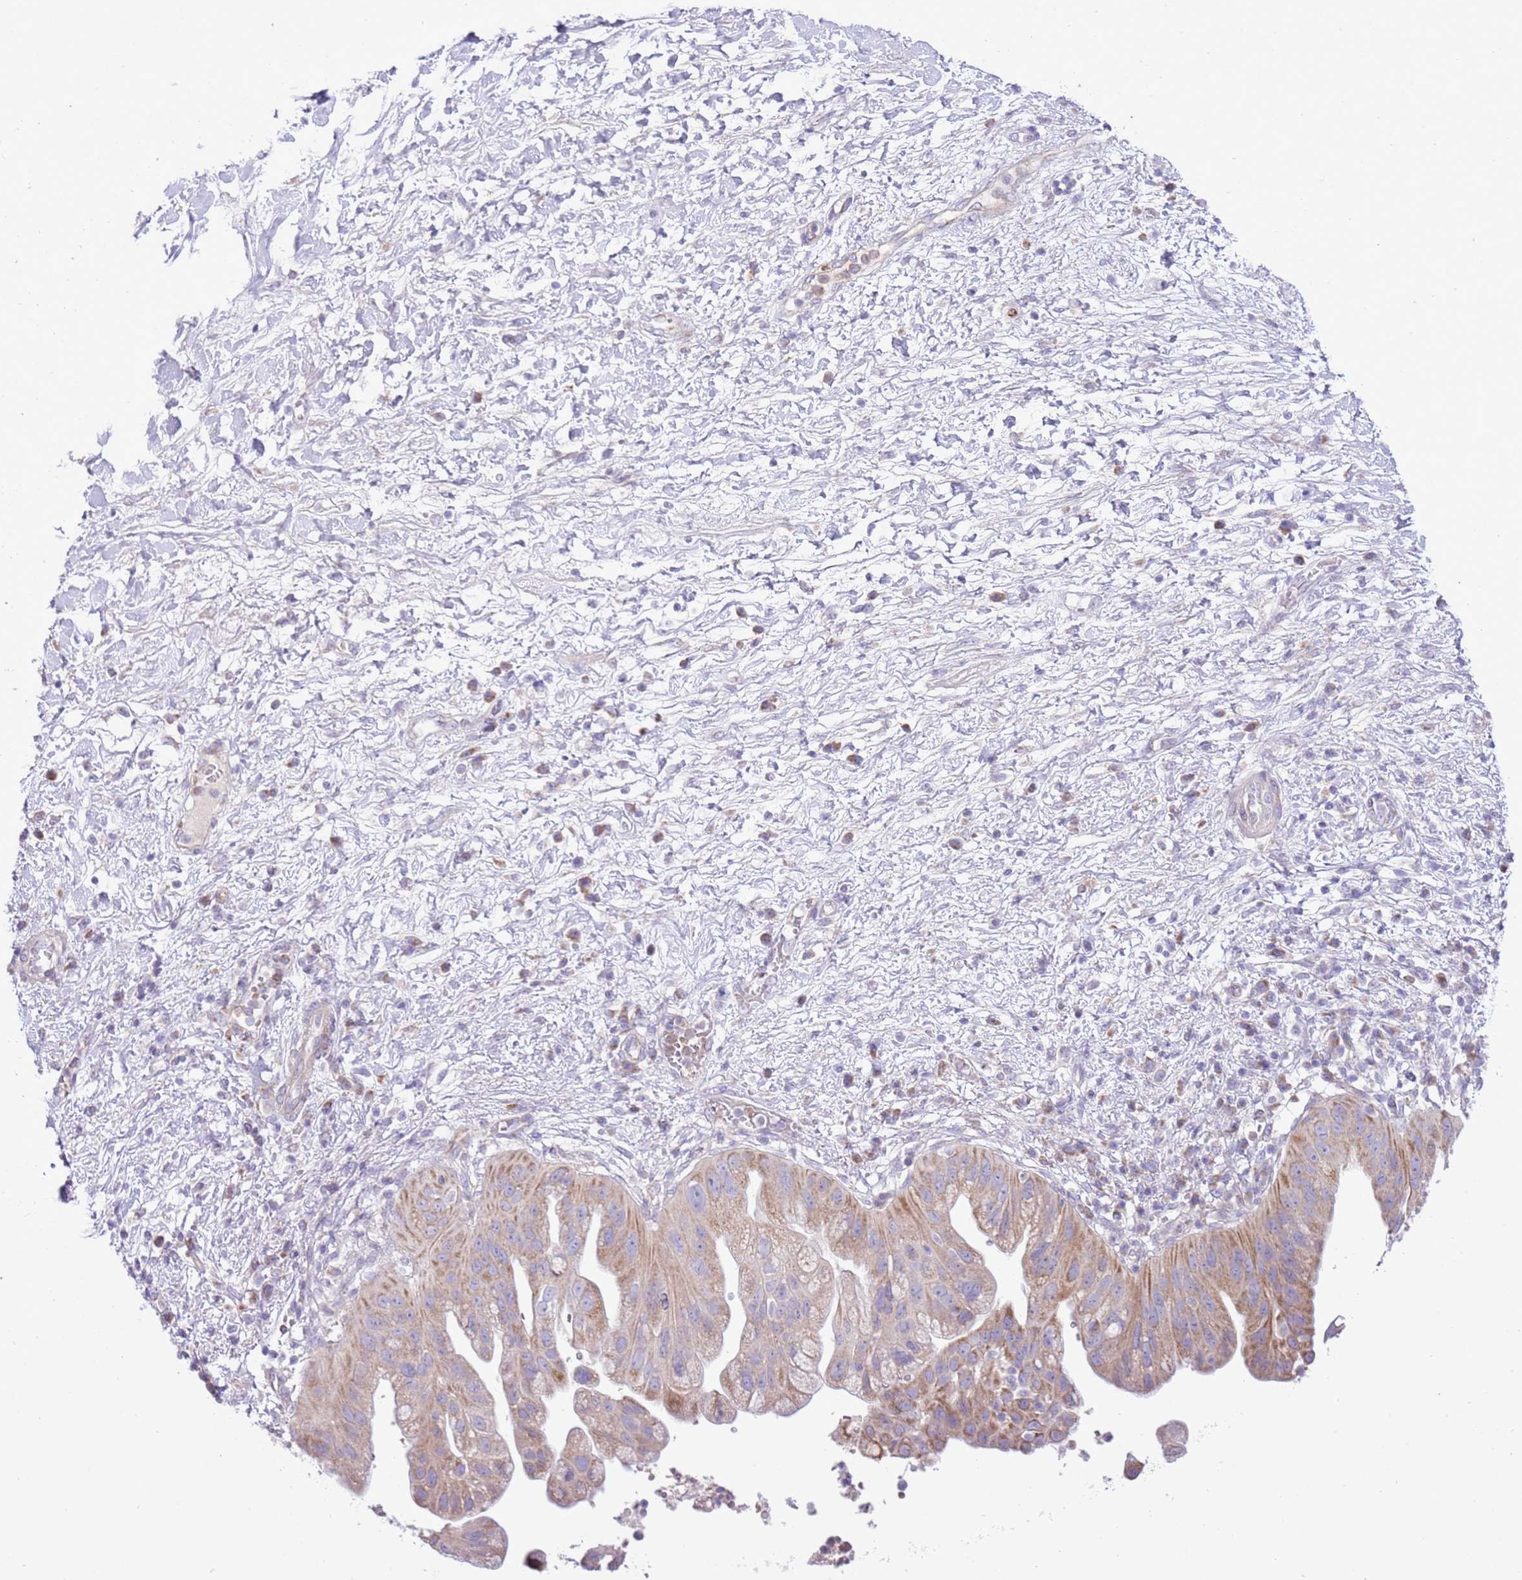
{"staining": {"intensity": "moderate", "quantity": "25%-75%", "location": "cytoplasmic/membranous"}, "tissue": "pancreatic cancer", "cell_type": "Tumor cells", "image_type": "cancer", "snomed": [{"axis": "morphology", "description": "Adenocarcinoma, NOS"}, {"axis": "topography", "description": "Pancreas"}], "caption": "A medium amount of moderate cytoplasmic/membranous expression is seen in about 25%-75% of tumor cells in adenocarcinoma (pancreatic) tissue. The protein of interest is shown in brown color, while the nuclei are stained blue.", "gene": "OAZ2", "patient": {"sex": "male", "age": 68}}